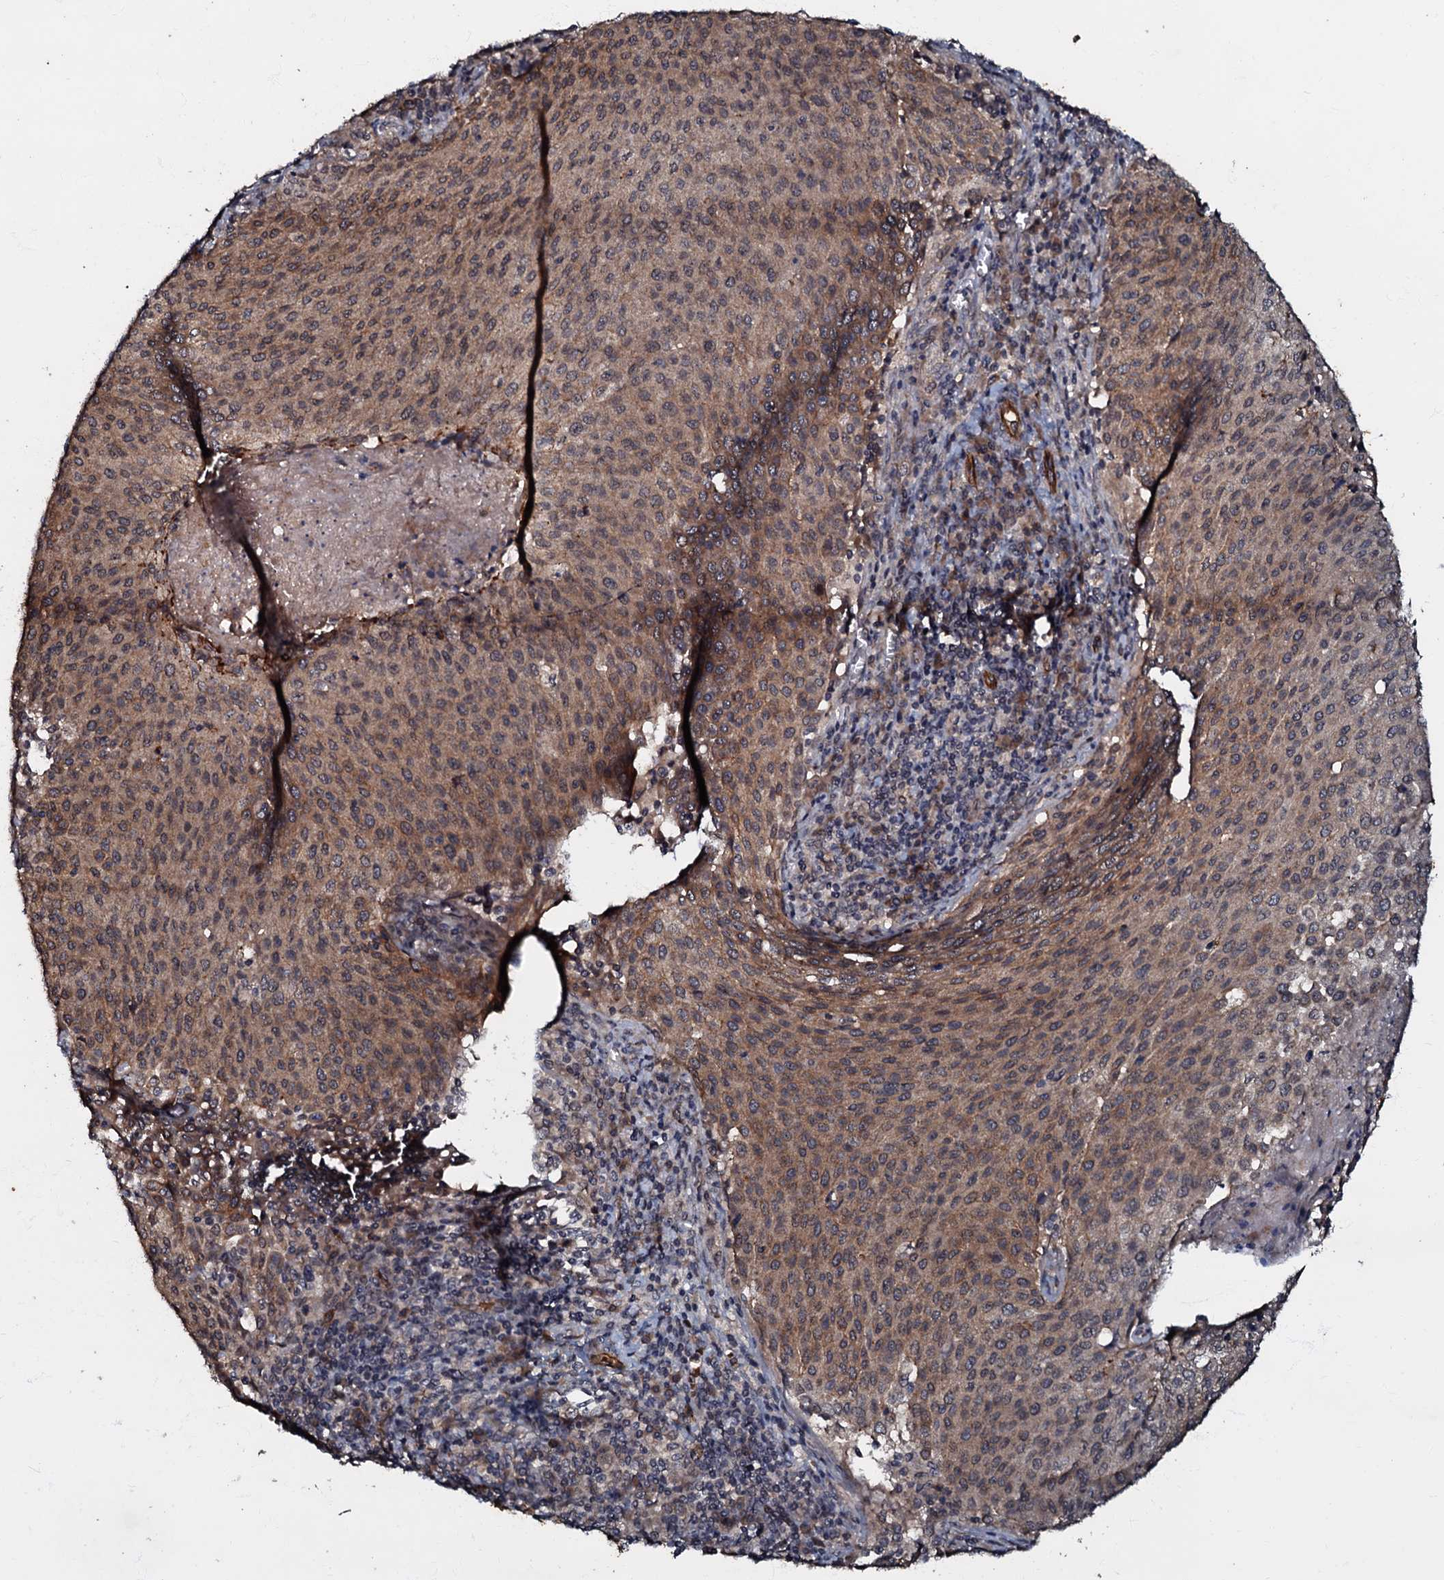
{"staining": {"intensity": "moderate", "quantity": ">75%", "location": "cytoplasmic/membranous"}, "tissue": "cervical cancer", "cell_type": "Tumor cells", "image_type": "cancer", "snomed": [{"axis": "morphology", "description": "Squamous cell carcinoma, NOS"}, {"axis": "topography", "description": "Cervix"}], "caption": "Squamous cell carcinoma (cervical) was stained to show a protein in brown. There is medium levels of moderate cytoplasmic/membranous positivity in about >75% of tumor cells. (Brightfield microscopy of DAB IHC at high magnification).", "gene": "MANSC4", "patient": {"sex": "female", "age": 46}}